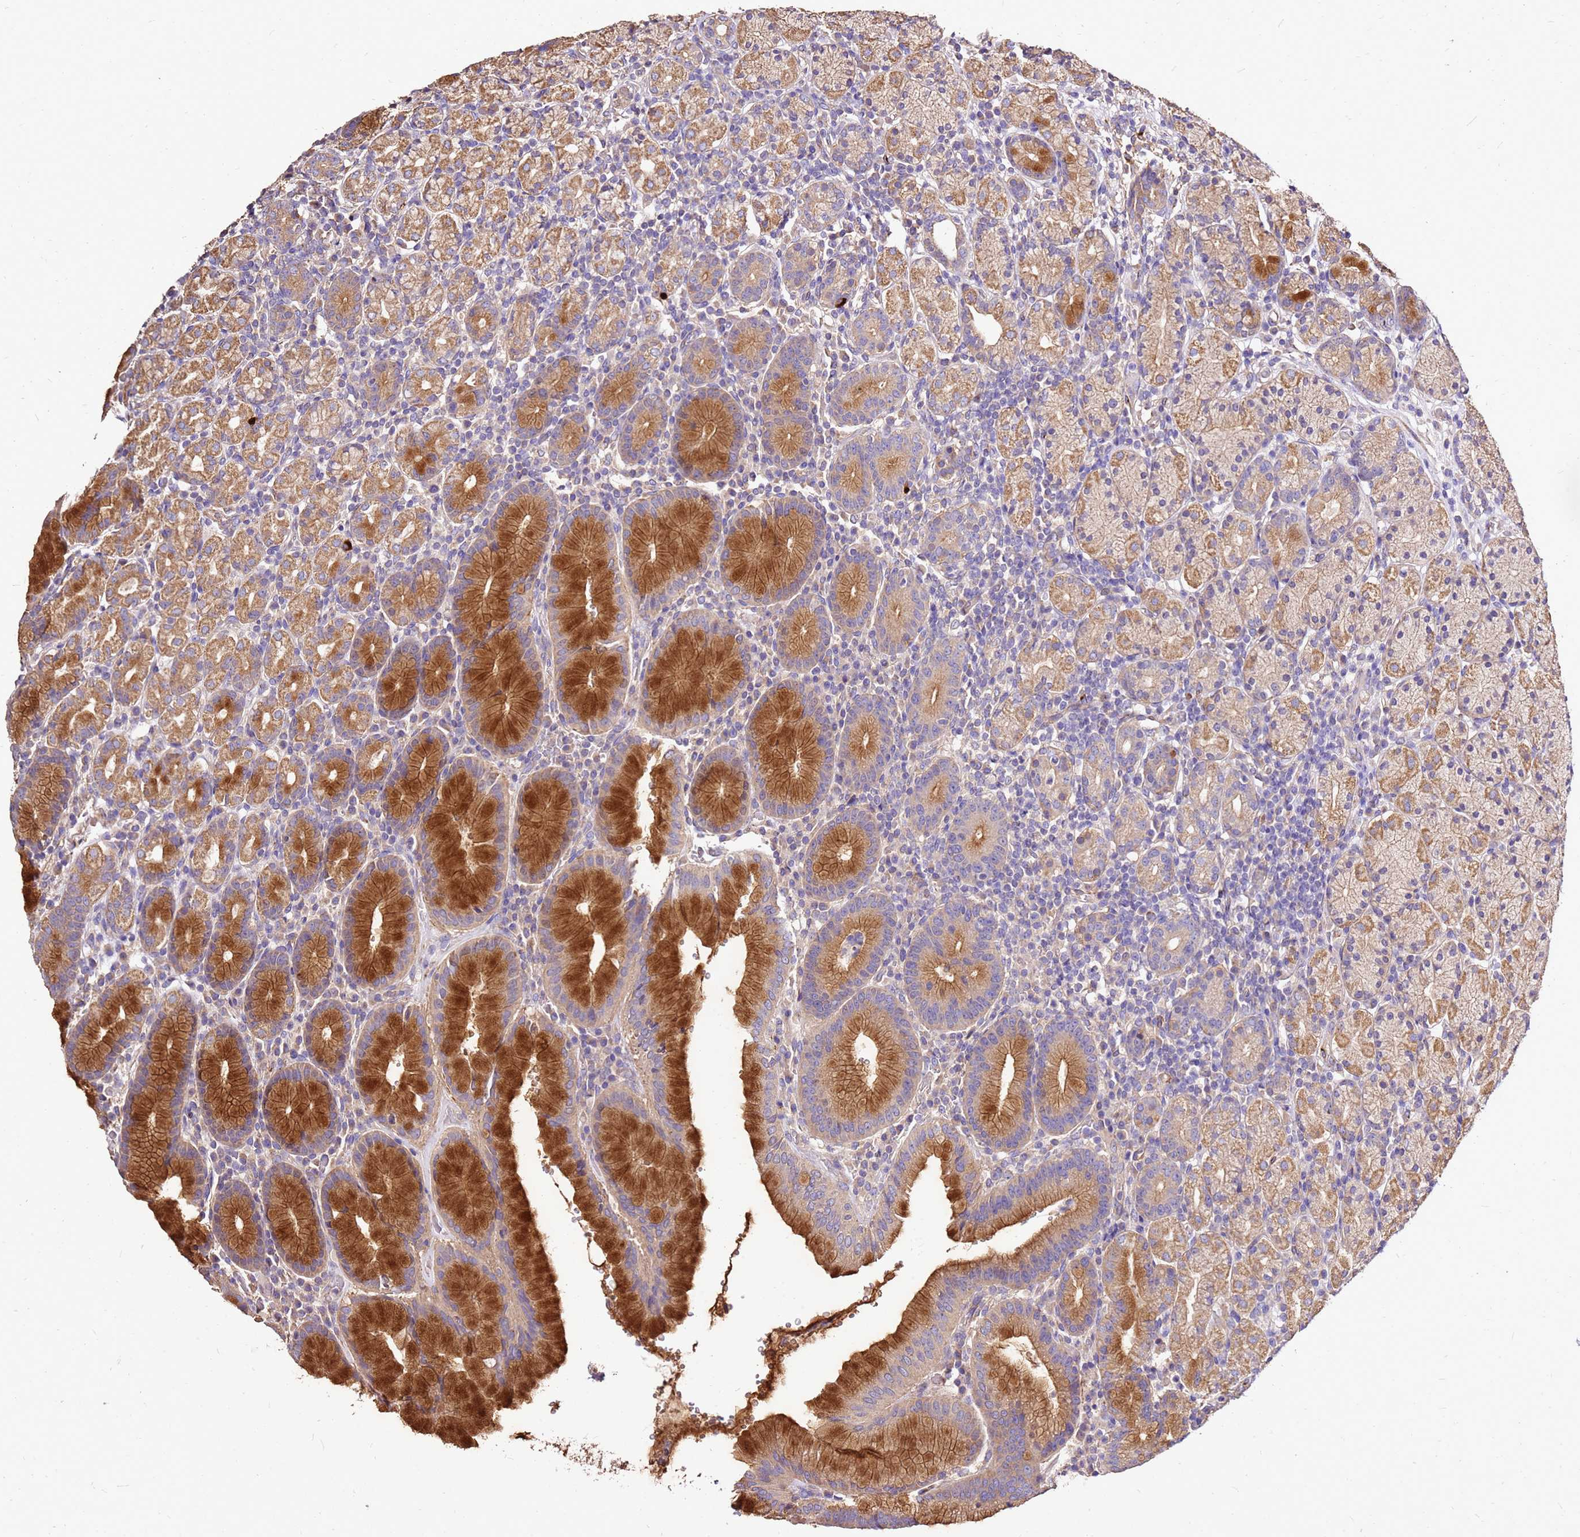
{"staining": {"intensity": "strong", "quantity": ">75%", "location": "cytoplasmic/membranous"}, "tissue": "stomach", "cell_type": "Glandular cells", "image_type": "normal", "snomed": [{"axis": "morphology", "description": "Normal tissue, NOS"}, {"axis": "topography", "description": "Stomach, upper"}, {"axis": "topography", "description": "Stomach"}], "caption": "Stomach stained for a protein exhibits strong cytoplasmic/membranous positivity in glandular cells. (DAB IHC, brown staining for protein, blue staining for nuclei).", "gene": "EXD3", "patient": {"sex": "male", "age": 62}}